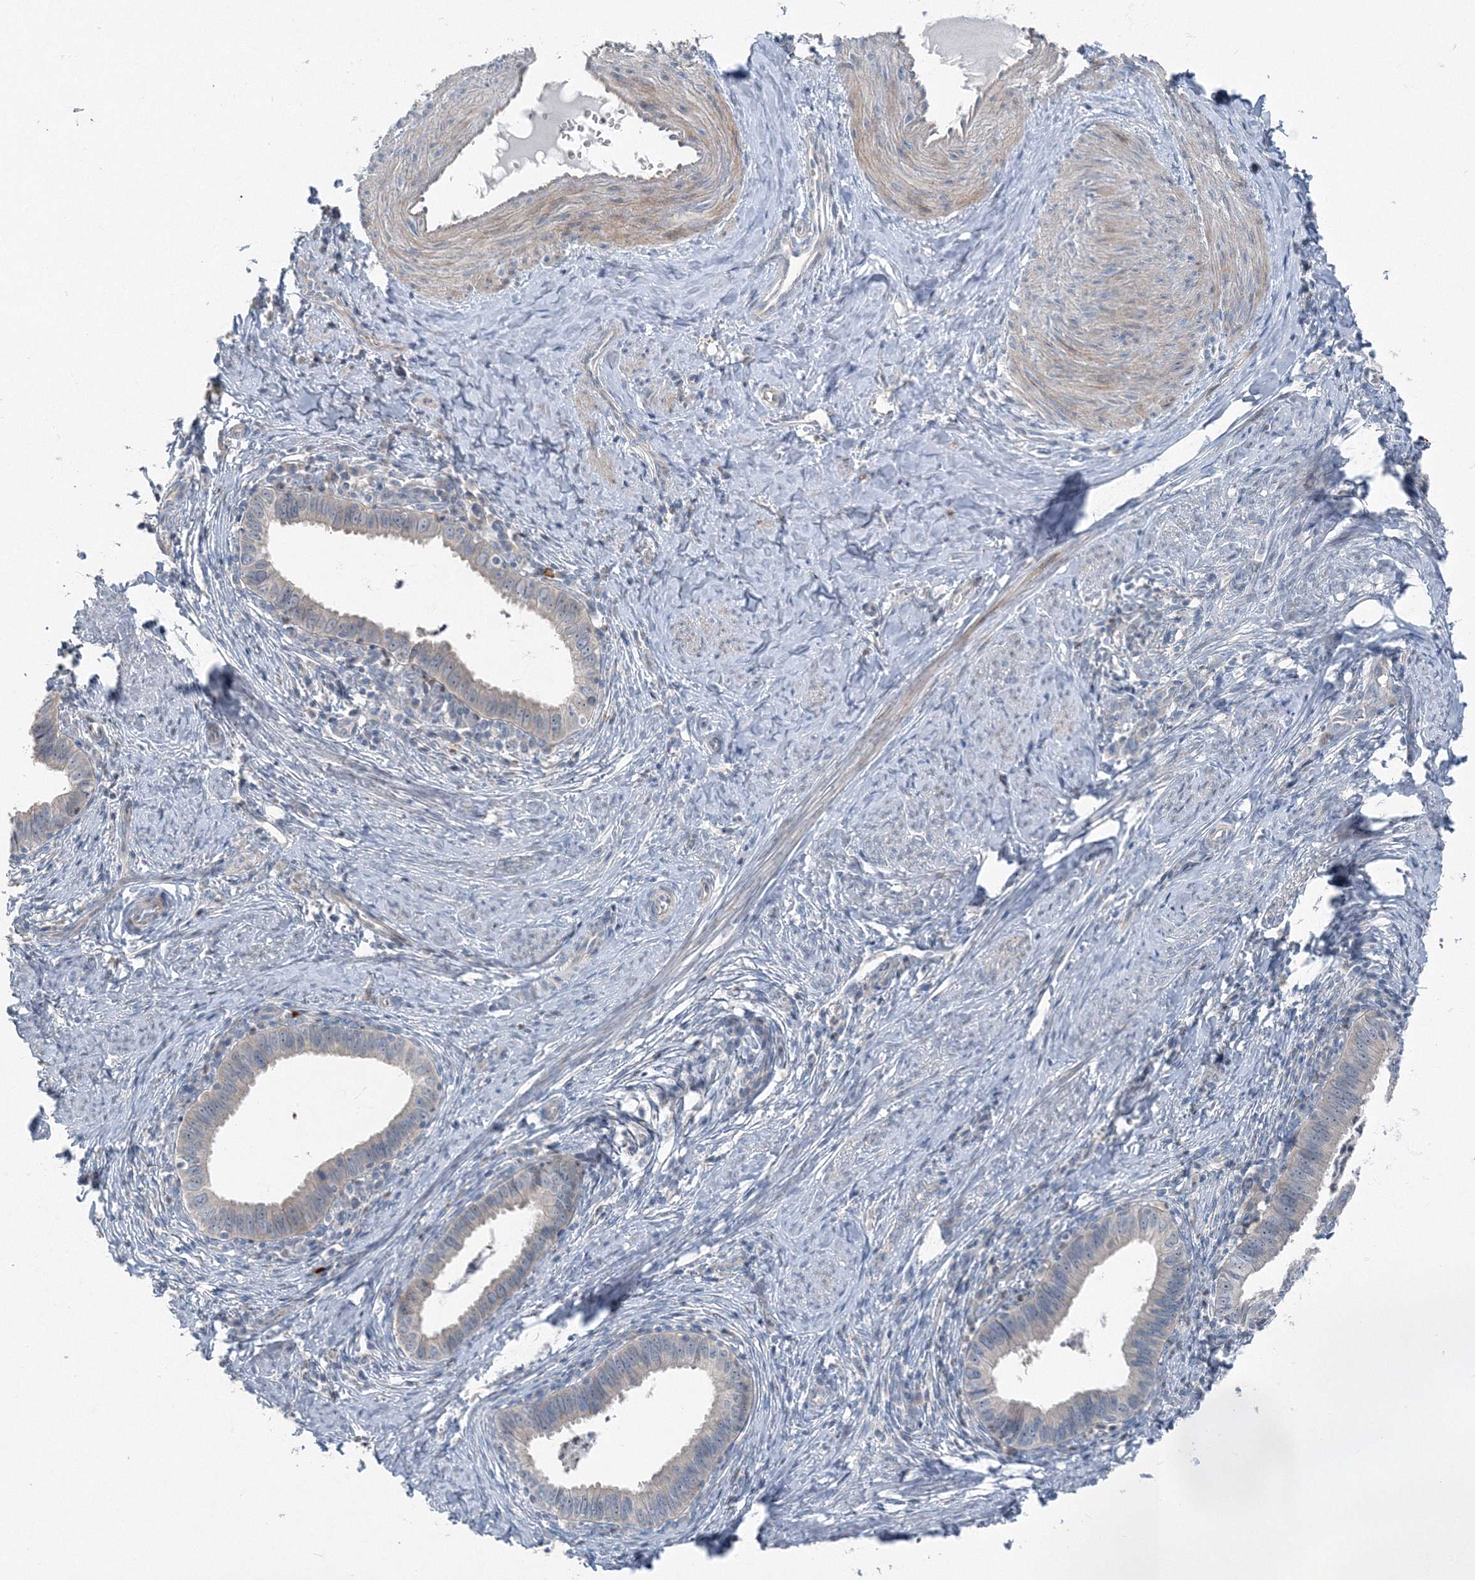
{"staining": {"intensity": "negative", "quantity": "none", "location": "none"}, "tissue": "cervical cancer", "cell_type": "Tumor cells", "image_type": "cancer", "snomed": [{"axis": "morphology", "description": "Adenocarcinoma, NOS"}, {"axis": "topography", "description": "Cervix"}], "caption": "Tumor cells are negative for protein expression in human cervical adenocarcinoma. (Immunohistochemistry, brightfield microscopy, high magnification).", "gene": "AASDH", "patient": {"sex": "female", "age": 36}}